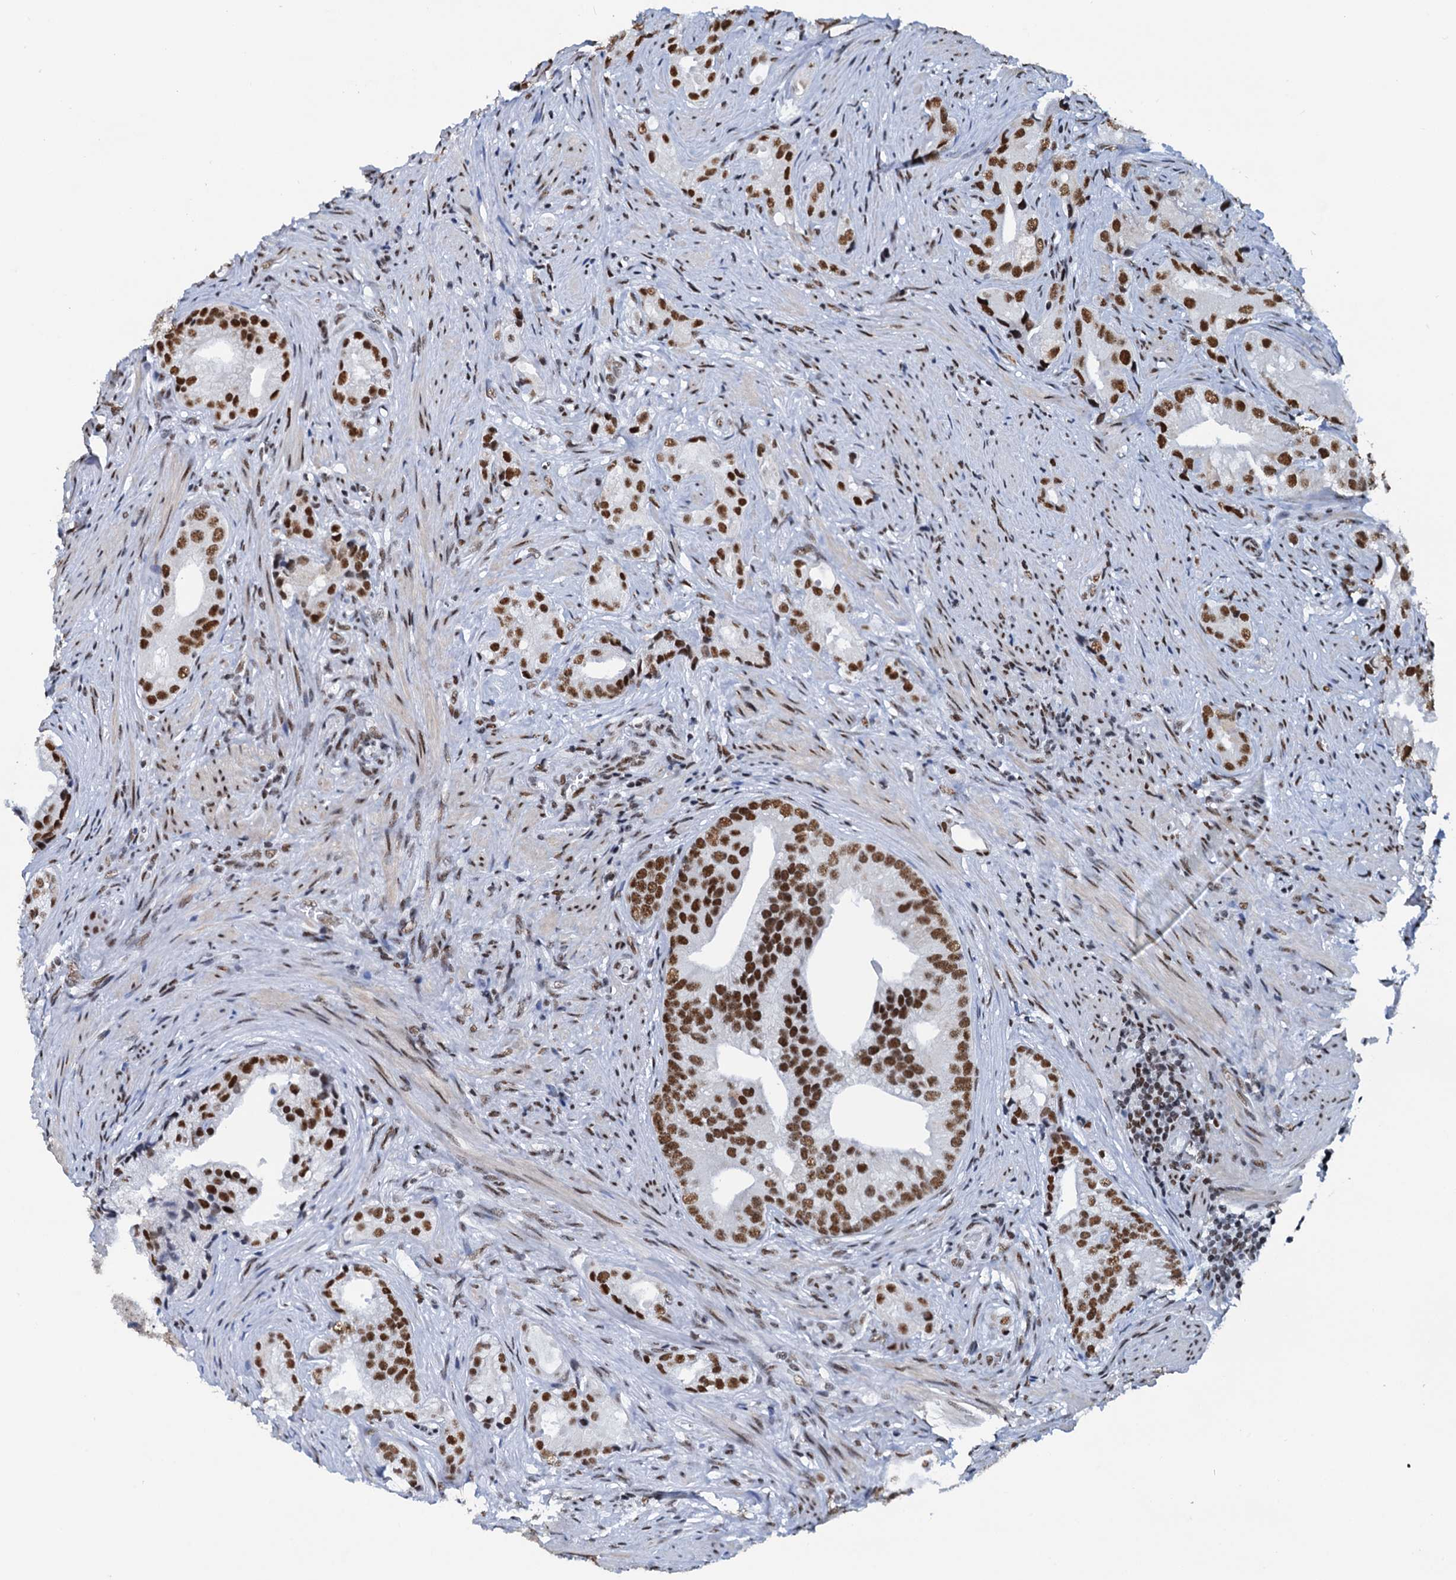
{"staining": {"intensity": "strong", "quantity": ">75%", "location": "nuclear"}, "tissue": "prostate cancer", "cell_type": "Tumor cells", "image_type": "cancer", "snomed": [{"axis": "morphology", "description": "Adenocarcinoma, Low grade"}, {"axis": "topography", "description": "Prostate"}], "caption": "Protein analysis of prostate cancer (low-grade adenocarcinoma) tissue shows strong nuclear expression in approximately >75% of tumor cells.", "gene": "SLTM", "patient": {"sex": "male", "age": 71}}